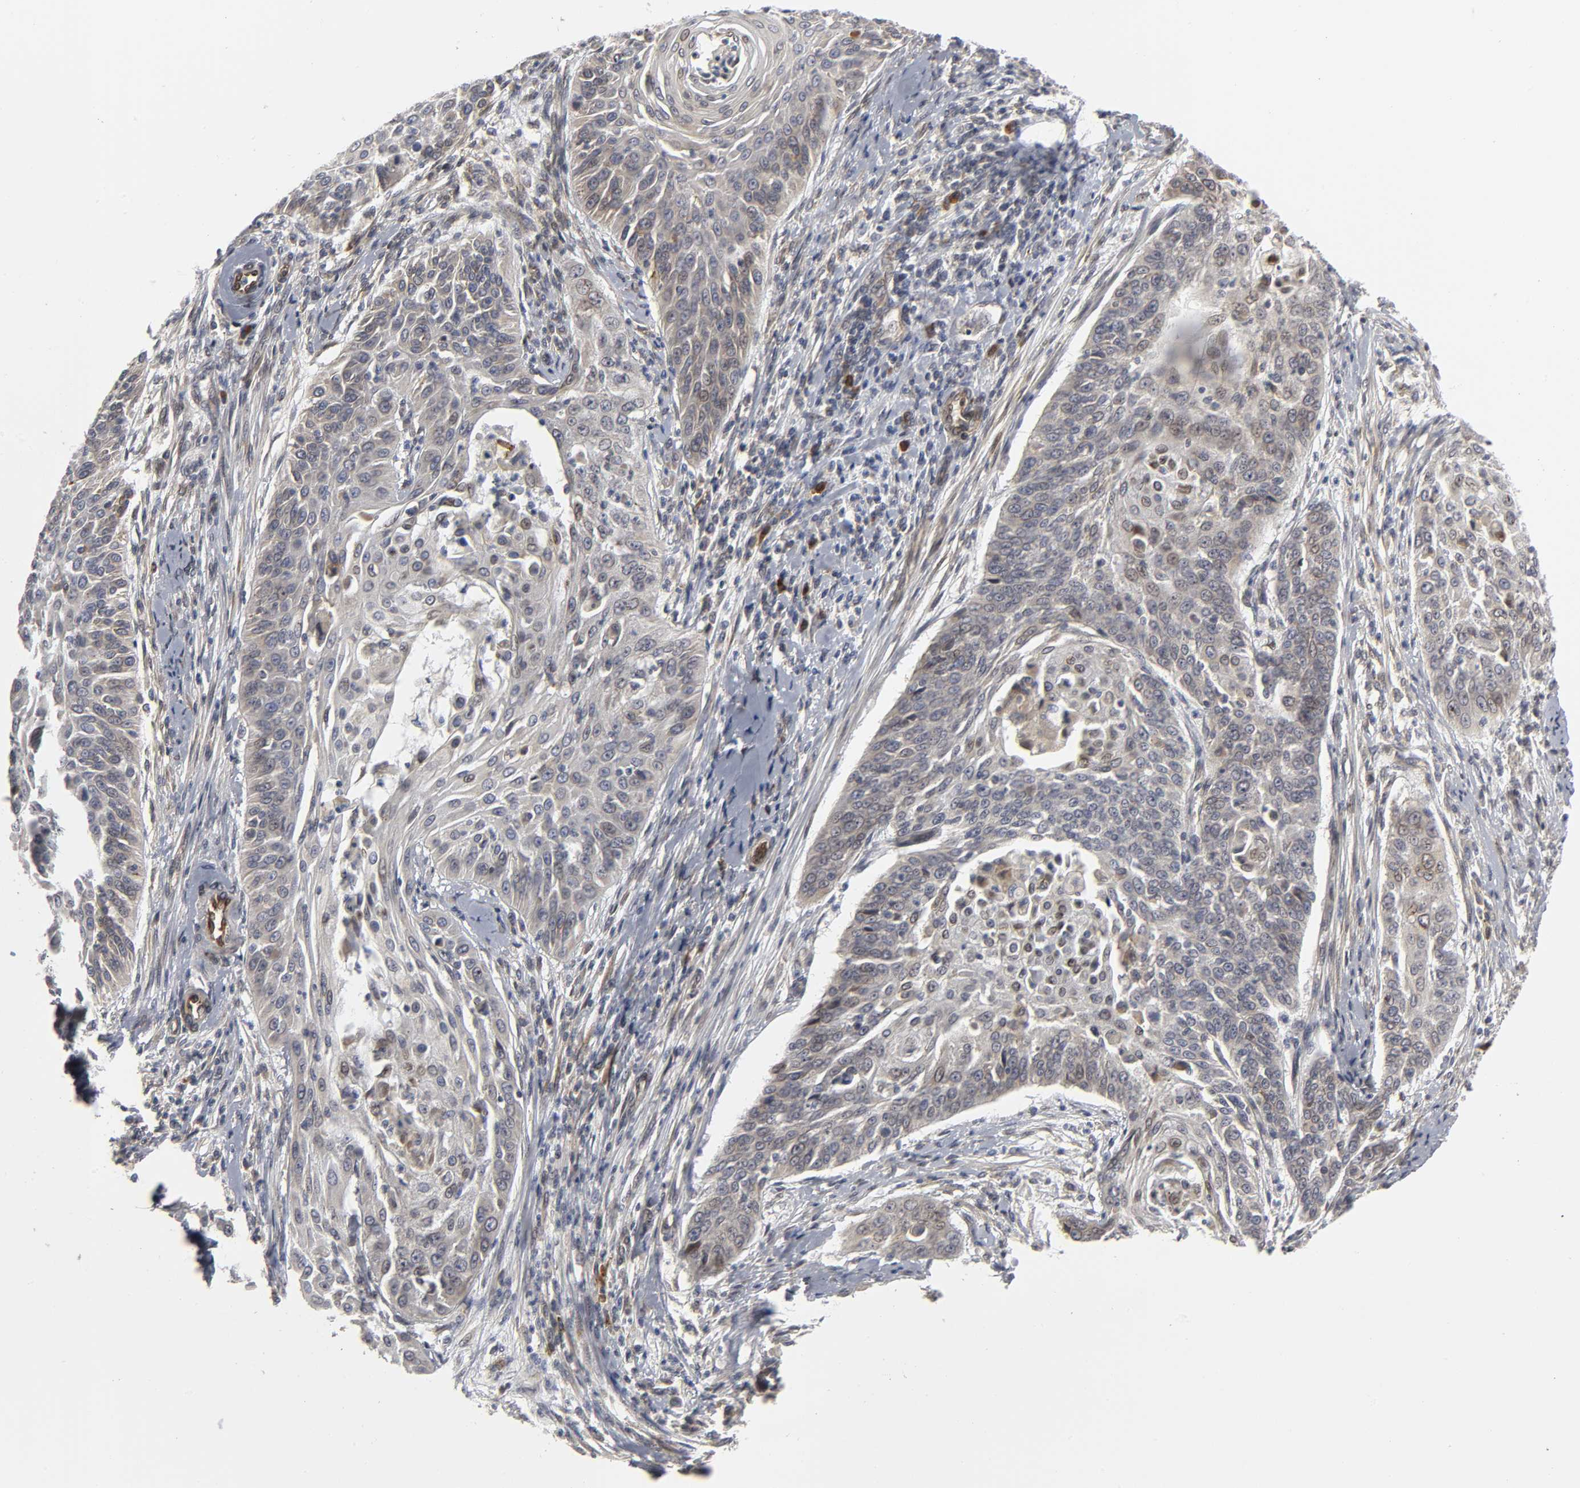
{"staining": {"intensity": "weak", "quantity": "<25%", "location": "cytoplasmic/membranous"}, "tissue": "cervical cancer", "cell_type": "Tumor cells", "image_type": "cancer", "snomed": [{"axis": "morphology", "description": "Squamous cell carcinoma, NOS"}, {"axis": "topography", "description": "Cervix"}], "caption": "Immunohistochemistry histopathology image of neoplastic tissue: human cervical cancer (squamous cell carcinoma) stained with DAB demonstrates no significant protein staining in tumor cells.", "gene": "ASB6", "patient": {"sex": "female", "age": 33}}